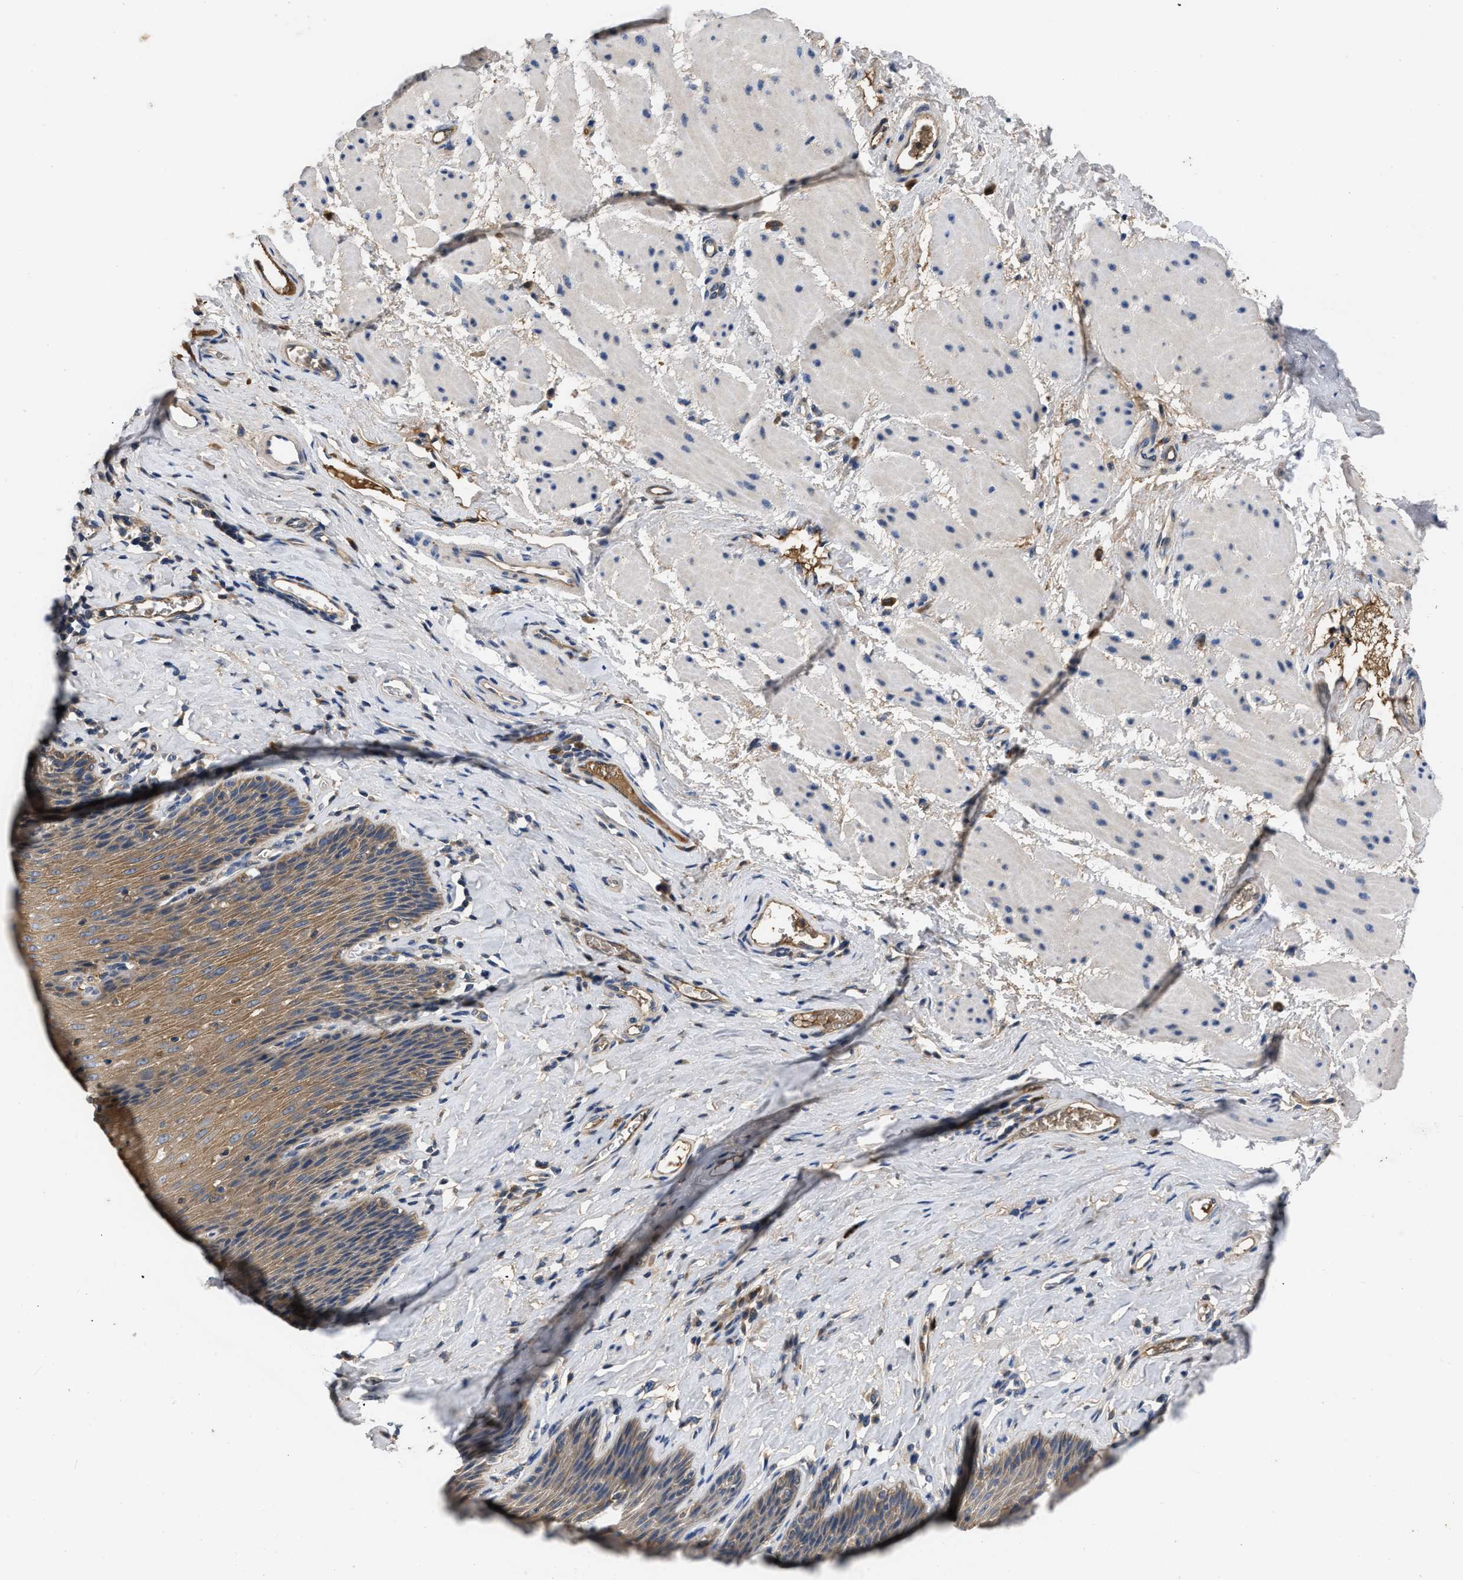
{"staining": {"intensity": "moderate", "quantity": ">75%", "location": "cytoplasmic/membranous"}, "tissue": "esophagus", "cell_type": "Squamous epithelial cells", "image_type": "normal", "snomed": [{"axis": "morphology", "description": "Normal tissue, NOS"}, {"axis": "topography", "description": "Esophagus"}], "caption": "Immunohistochemical staining of normal human esophagus shows >75% levels of moderate cytoplasmic/membranous protein positivity in approximately >75% of squamous epithelial cells. Nuclei are stained in blue.", "gene": "VPS4A", "patient": {"sex": "female", "age": 61}}